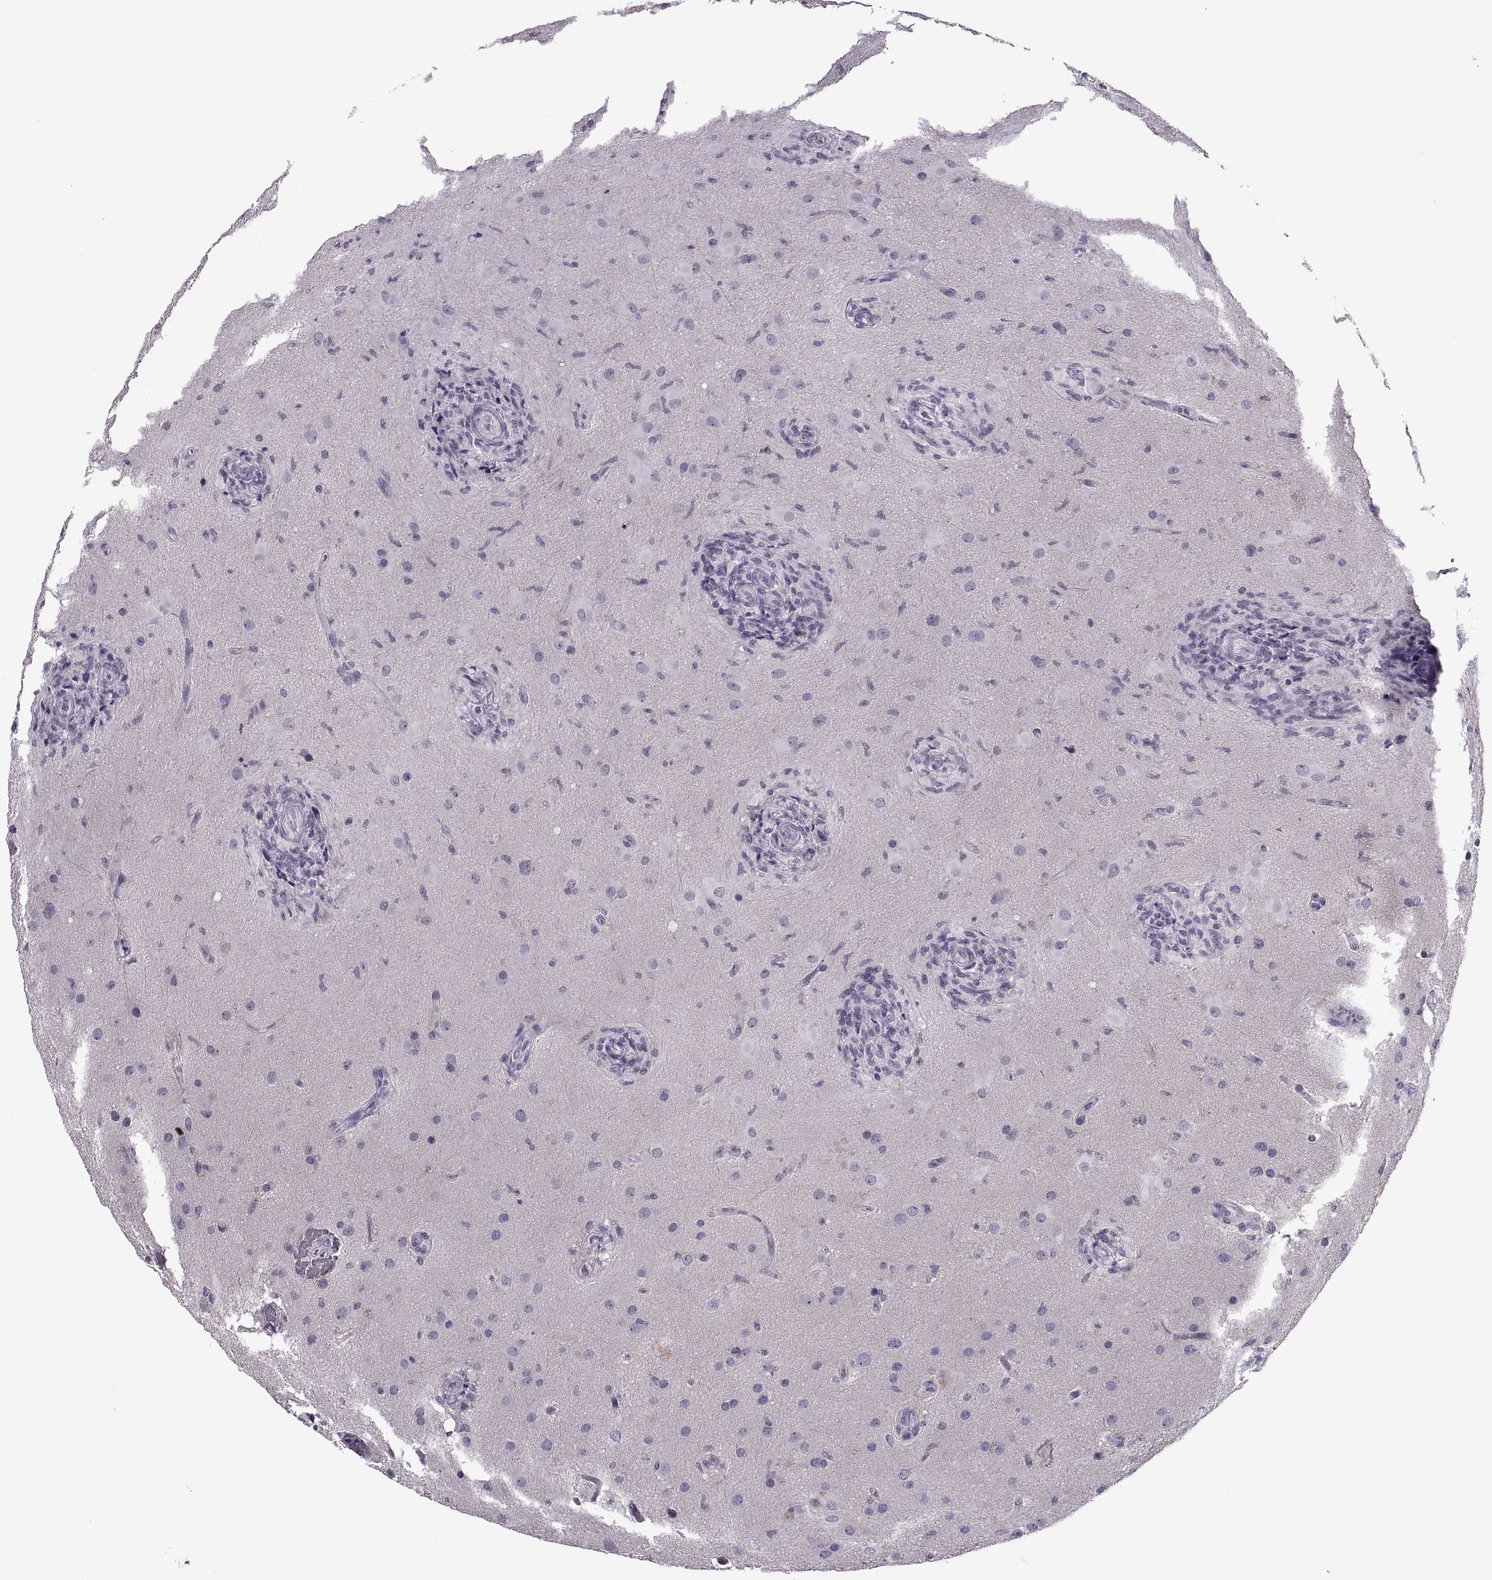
{"staining": {"intensity": "negative", "quantity": "none", "location": "none"}, "tissue": "glioma", "cell_type": "Tumor cells", "image_type": "cancer", "snomed": [{"axis": "morphology", "description": "Glioma, malignant, High grade"}, {"axis": "topography", "description": "Brain"}], "caption": "Tumor cells show no significant protein positivity in glioma. (Brightfield microscopy of DAB (3,3'-diaminobenzidine) immunohistochemistry (IHC) at high magnification).", "gene": "TBC1D3G", "patient": {"sex": "male", "age": 68}}